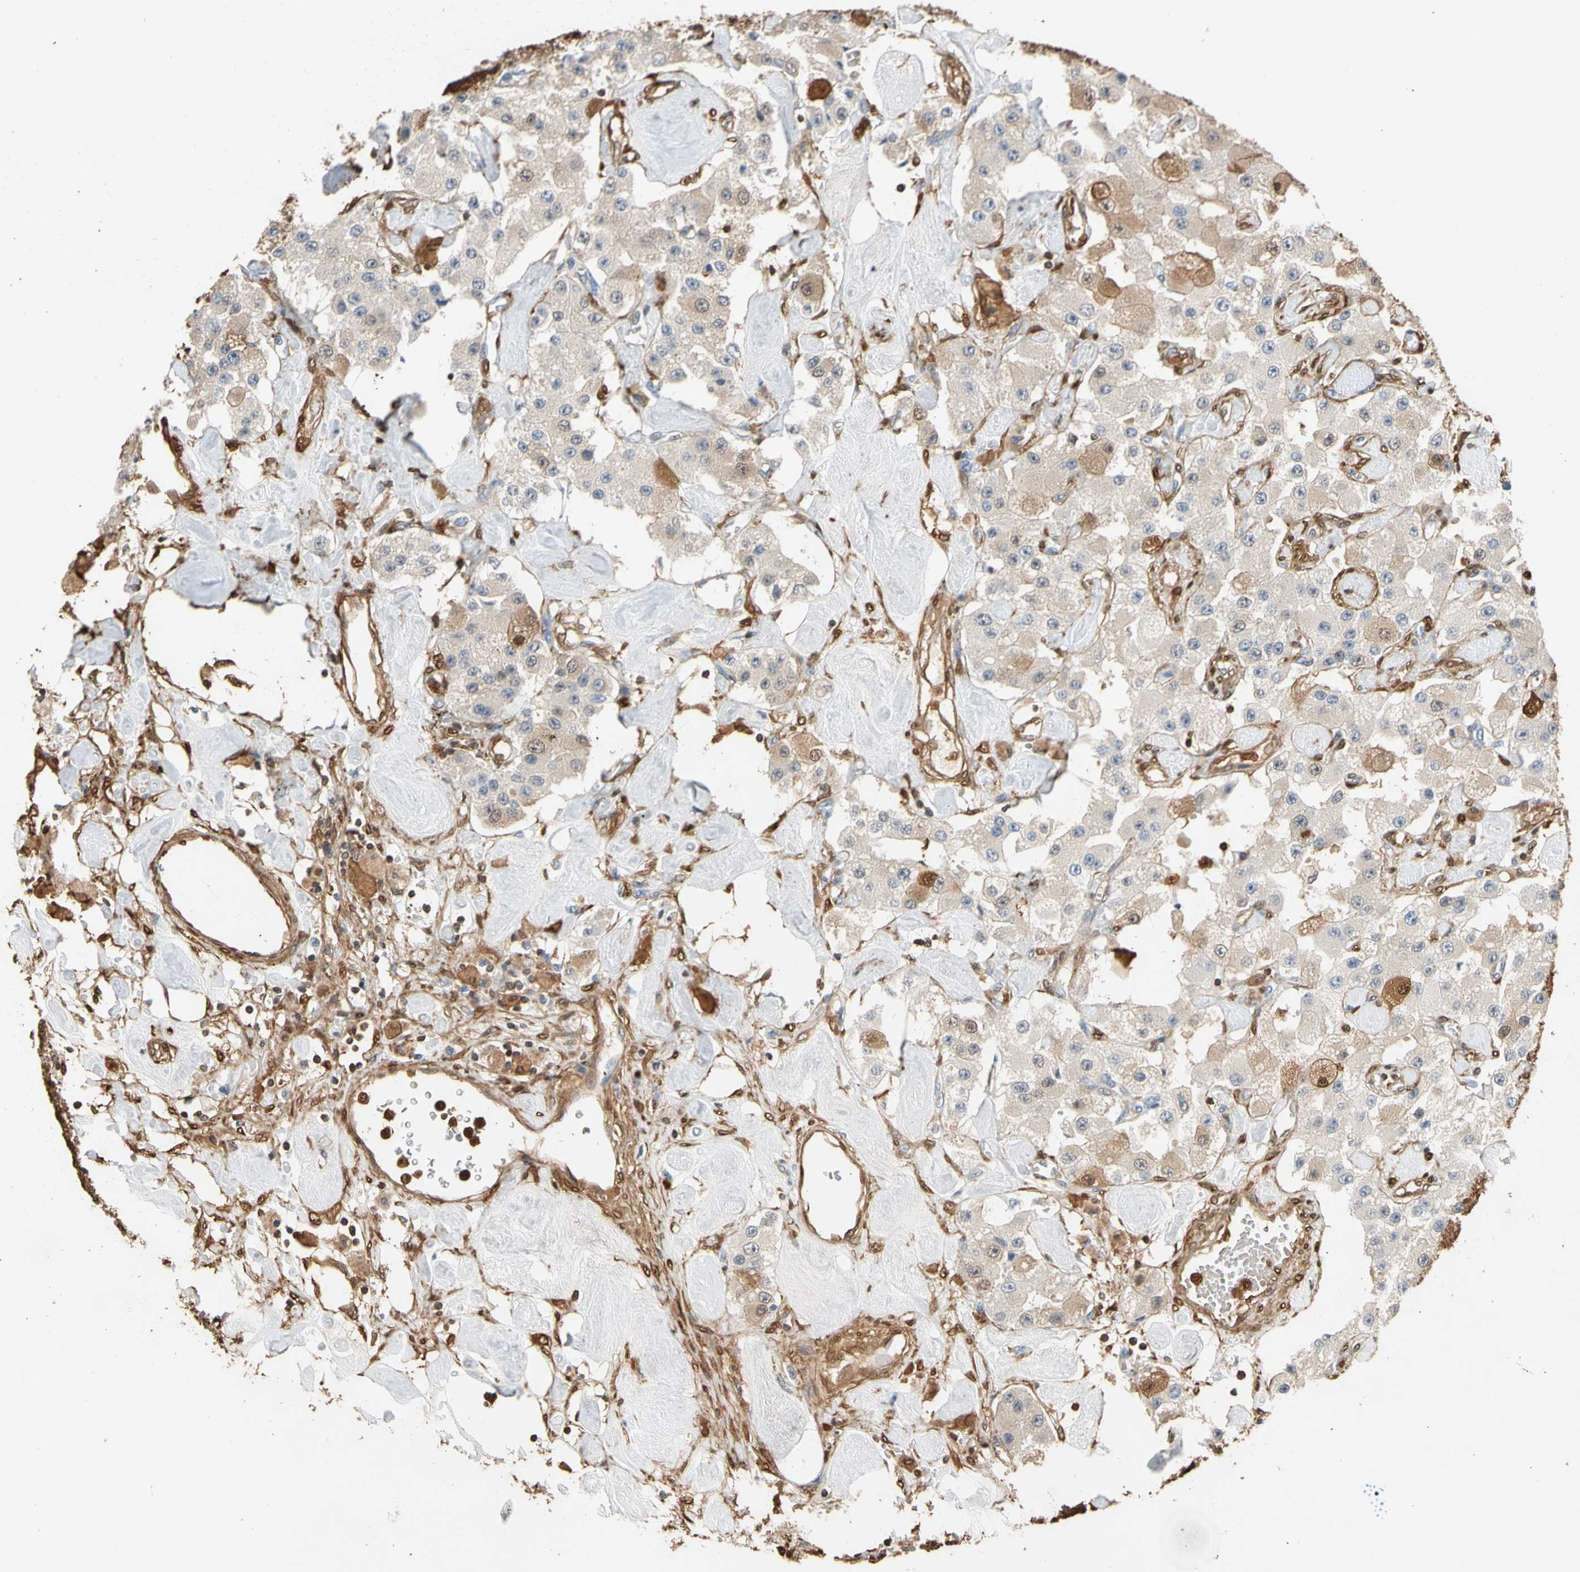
{"staining": {"intensity": "weak", "quantity": "25%-75%", "location": "cytoplasmic/membranous"}, "tissue": "carcinoid", "cell_type": "Tumor cells", "image_type": "cancer", "snomed": [{"axis": "morphology", "description": "Carcinoid, malignant, NOS"}, {"axis": "topography", "description": "Pancreas"}], "caption": "Carcinoid tissue shows weak cytoplasmic/membranous positivity in approximately 25%-75% of tumor cells", "gene": "S100A6", "patient": {"sex": "male", "age": 41}}